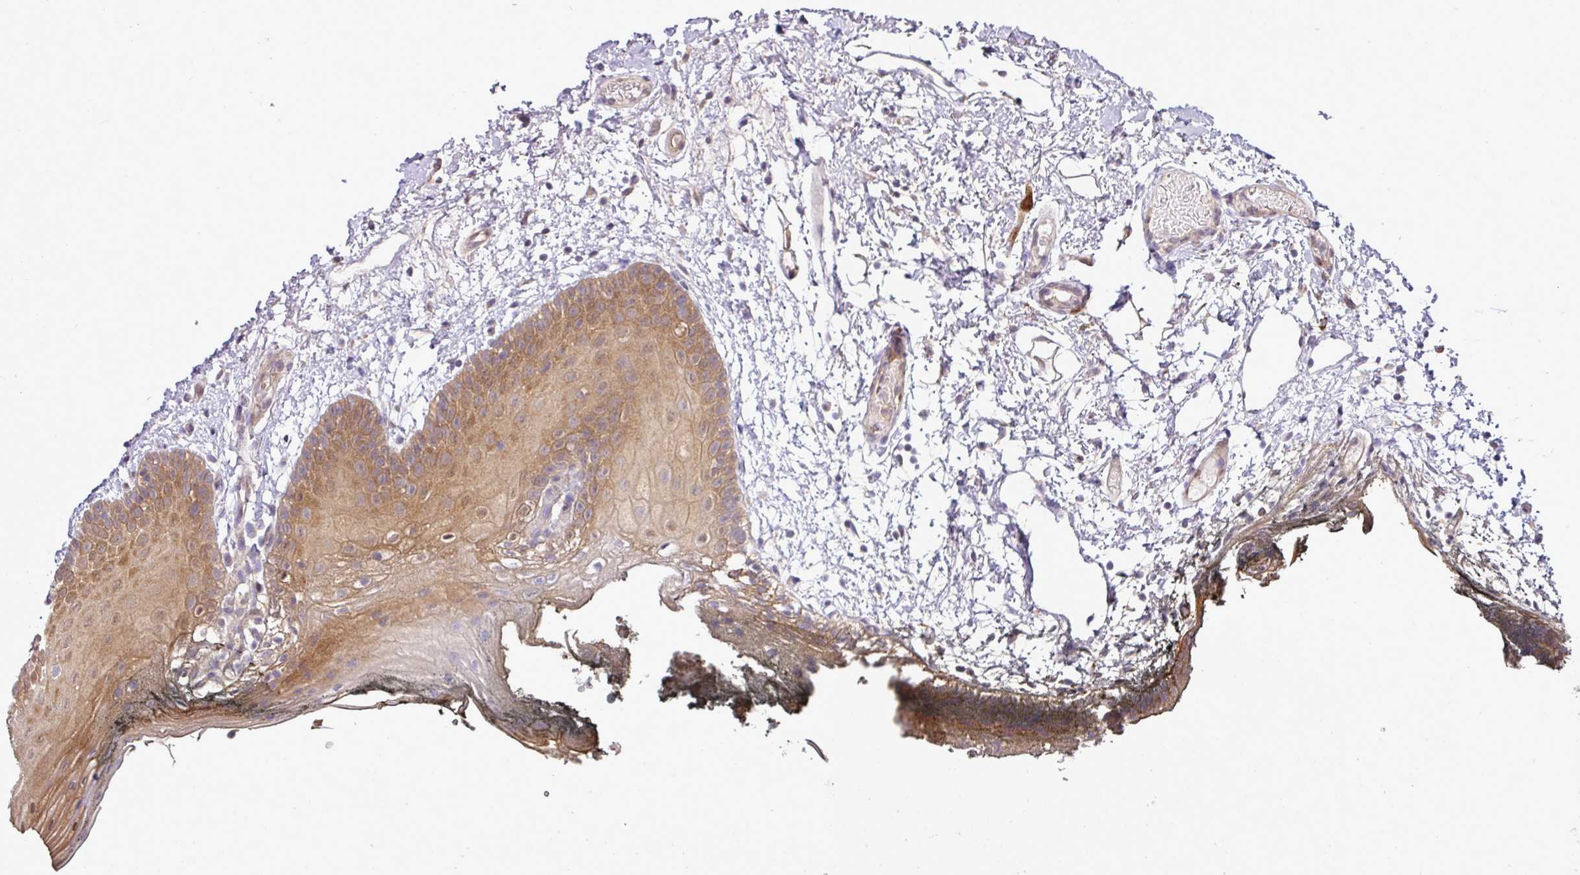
{"staining": {"intensity": "moderate", "quantity": "25%-75%", "location": "cytoplasmic/membranous"}, "tissue": "oral mucosa", "cell_type": "Squamous epithelial cells", "image_type": "normal", "snomed": [{"axis": "morphology", "description": "Normal tissue, NOS"}, {"axis": "morphology", "description": "Squamous cell carcinoma, NOS"}, {"axis": "topography", "description": "Oral tissue"}, {"axis": "topography", "description": "Head-Neck"}], "caption": "A brown stain shows moderate cytoplasmic/membranous positivity of a protein in squamous epithelial cells of unremarkable oral mucosa. (brown staining indicates protein expression, while blue staining denotes nuclei).", "gene": "TMEM107", "patient": {"sex": "female", "age": 81}}